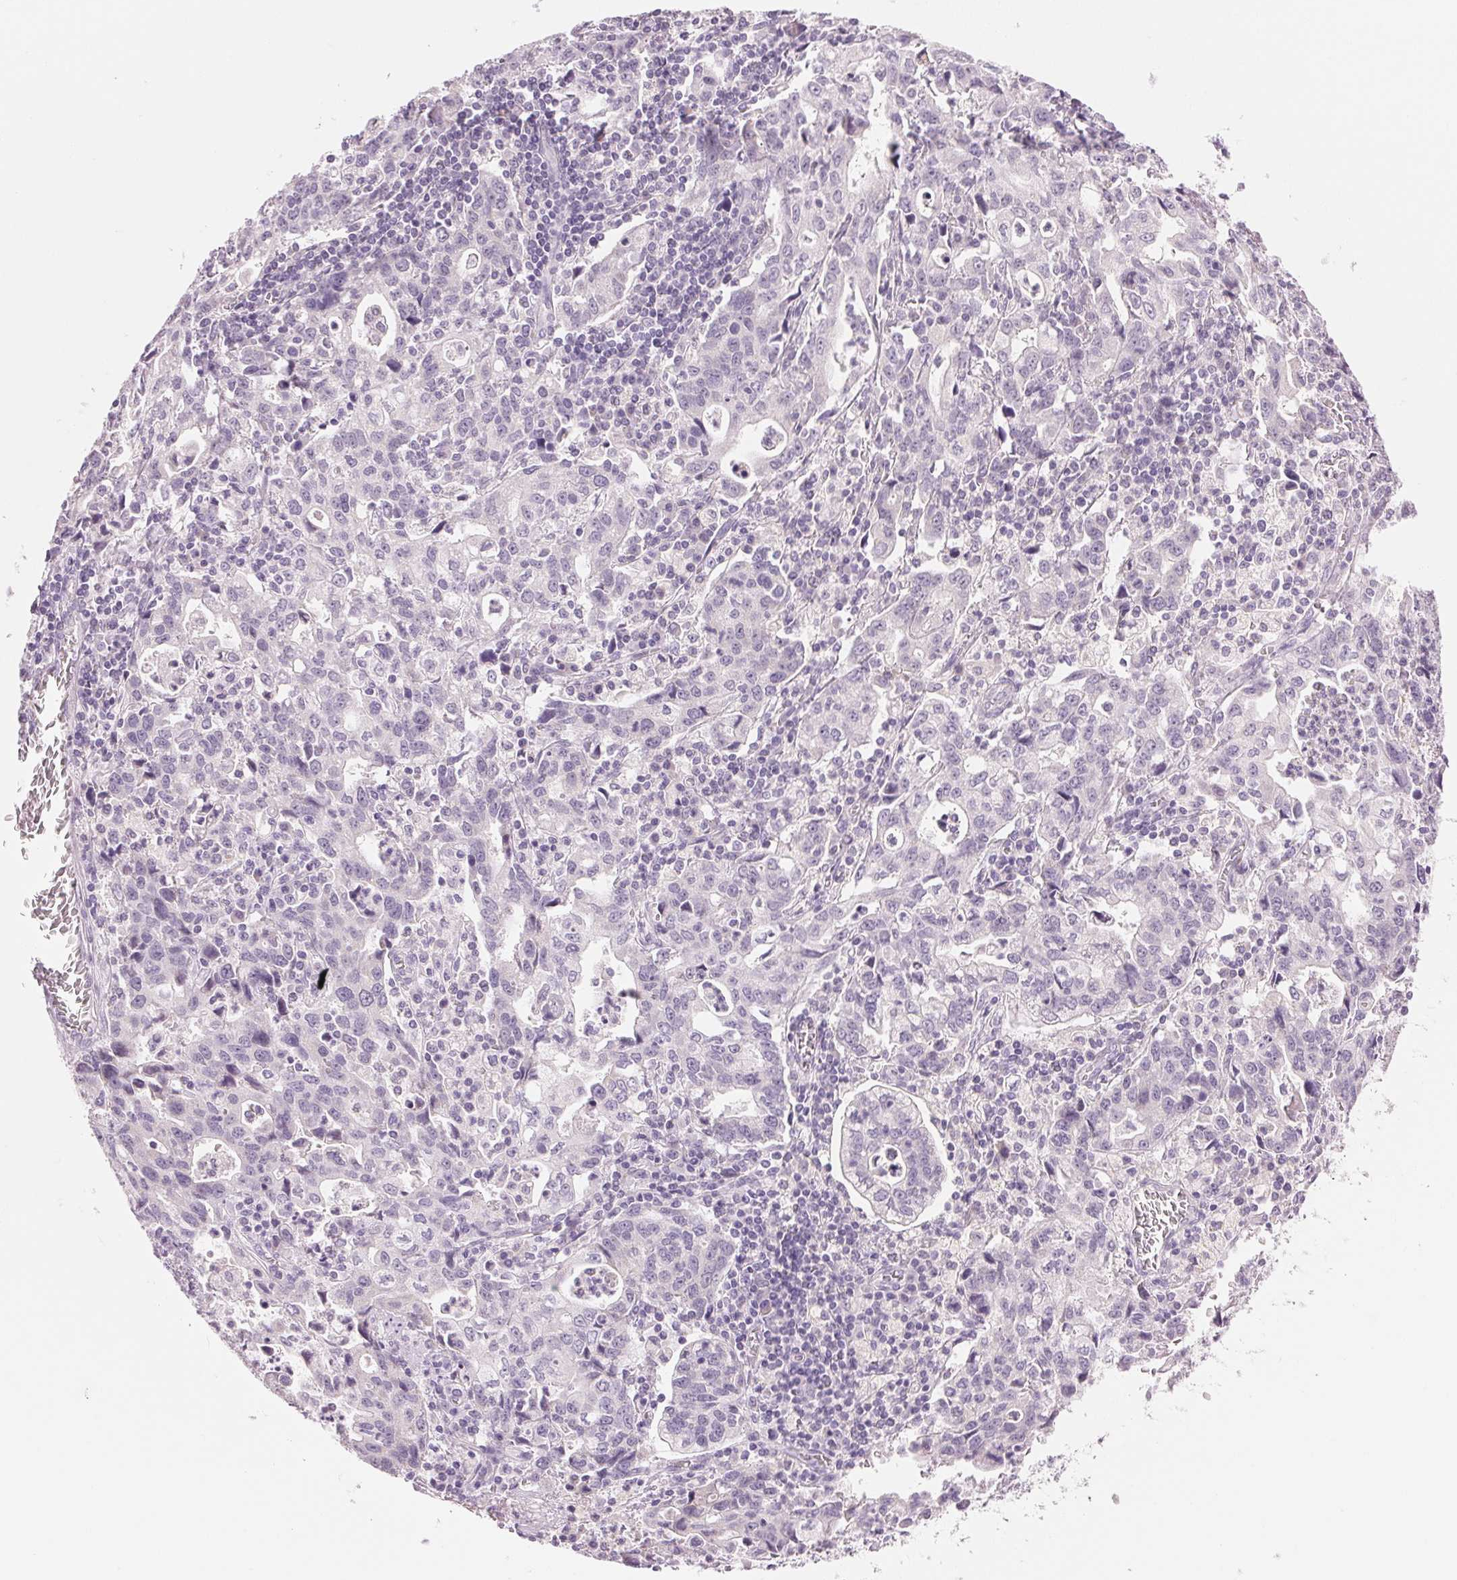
{"staining": {"intensity": "negative", "quantity": "none", "location": "none"}, "tissue": "stomach cancer", "cell_type": "Tumor cells", "image_type": "cancer", "snomed": [{"axis": "morphology", "description": "Adenocarcinoma, NOS"}, {"axis": "topography", "description": "Stomach, upper"}], "caption": "There is no significant staining in tumor cells of stomach adenocarcinoma.", "gene": "CYP11B1", "patient": {"sex": "male", "age": 85}}